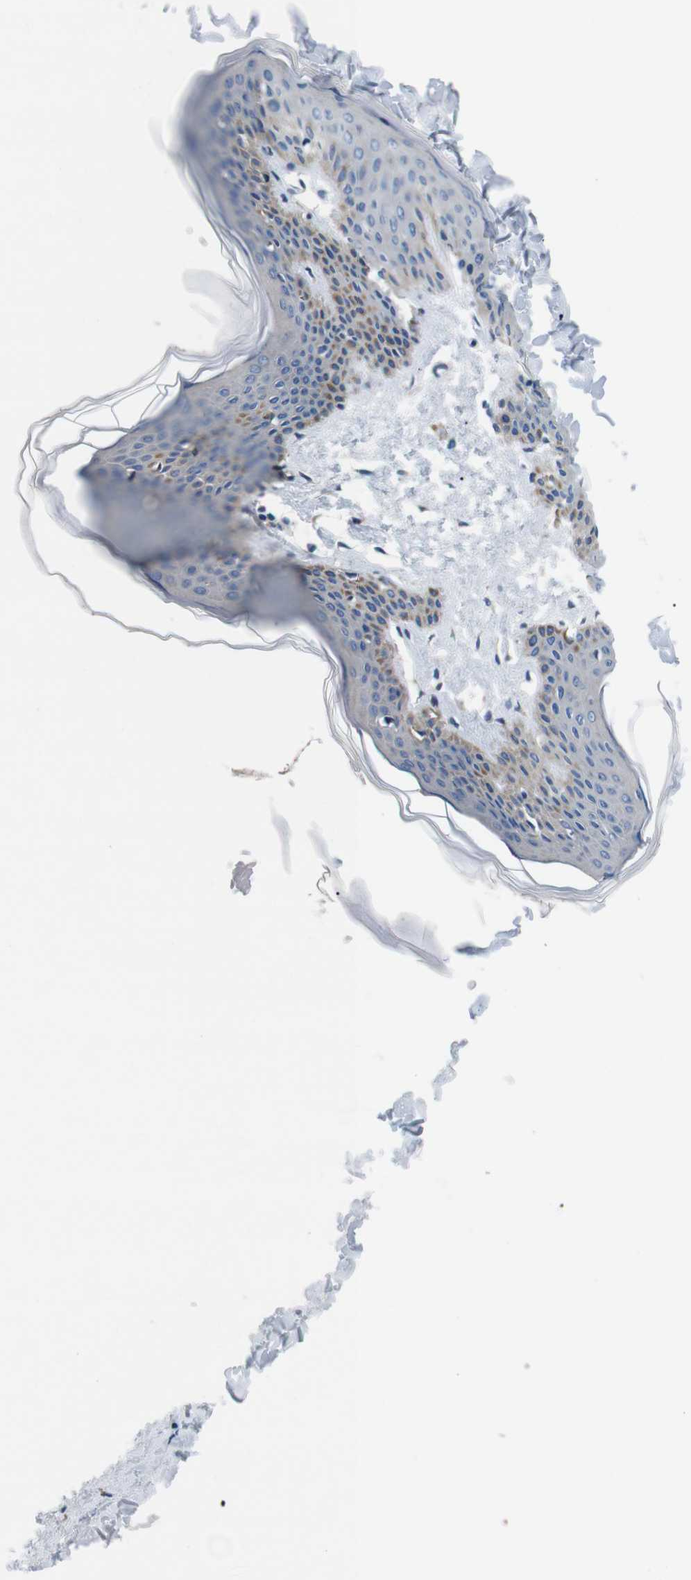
{"staining": {"intensity": "weak", "quantity": "<25%", "location": "cytoplasmic/membranous"}, "tissue": "skin", "cell_type": "Fibroblasts", "image_type": "normal", "snomed": [{"axis": "morphology", "description": "Normal tissue, NOS"}, {"axis": "topography", "description": "Skin"}], "caption": "High power microscopy histopathology image of an IHC micrograph of normal skin, revealing no significant expression in fibroblasts. Nuclei are stained in blue.", "gene": "JAK1", "patient": {"sex": "female", "age": 17}}